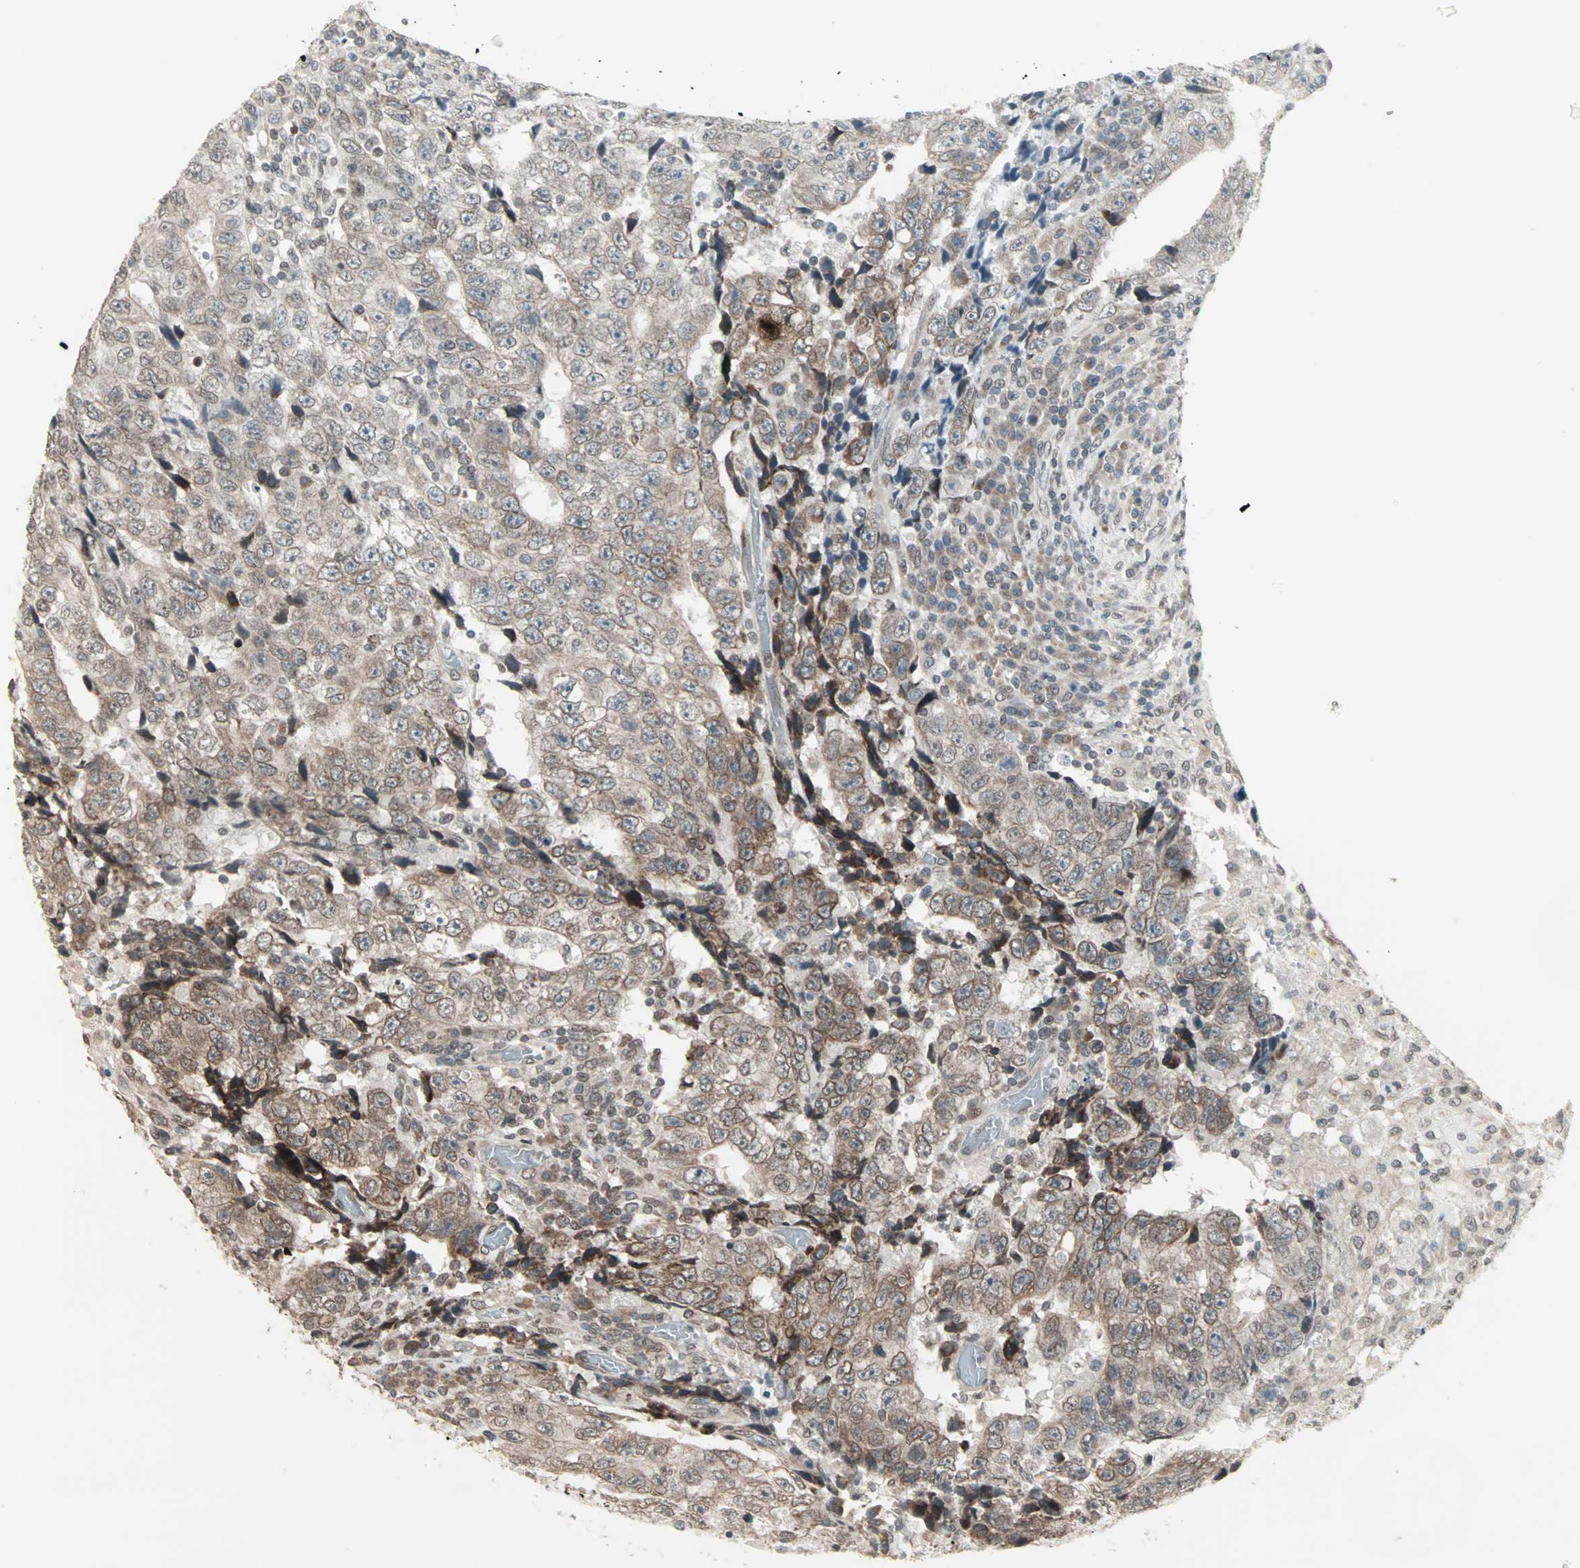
{"staining": {"intensity": "moderate", "quantity": "25%-75%", "location": "cytoplasmic/membranous,nuclear"}, "tissue": "testis cancer", "cell_type": "Tumor cells", "image_type": "cancer", "snomed": [{"axis": "morphology", "description": "Necrosis, NOS"}, {"axis": "morphology", "description": "Carcinoma, Embryonal, NOS"}, {"axis": "topography", "description": "Testis"}], "caption": "Tumor cells demonstrate medium levels of moderate cytoplasmic/membranous and nuclear expression in approximately 25%-75% of cells in human testis cancer.", "gene": "CBLC", "patient": {"sex": "male", "age": 19}}